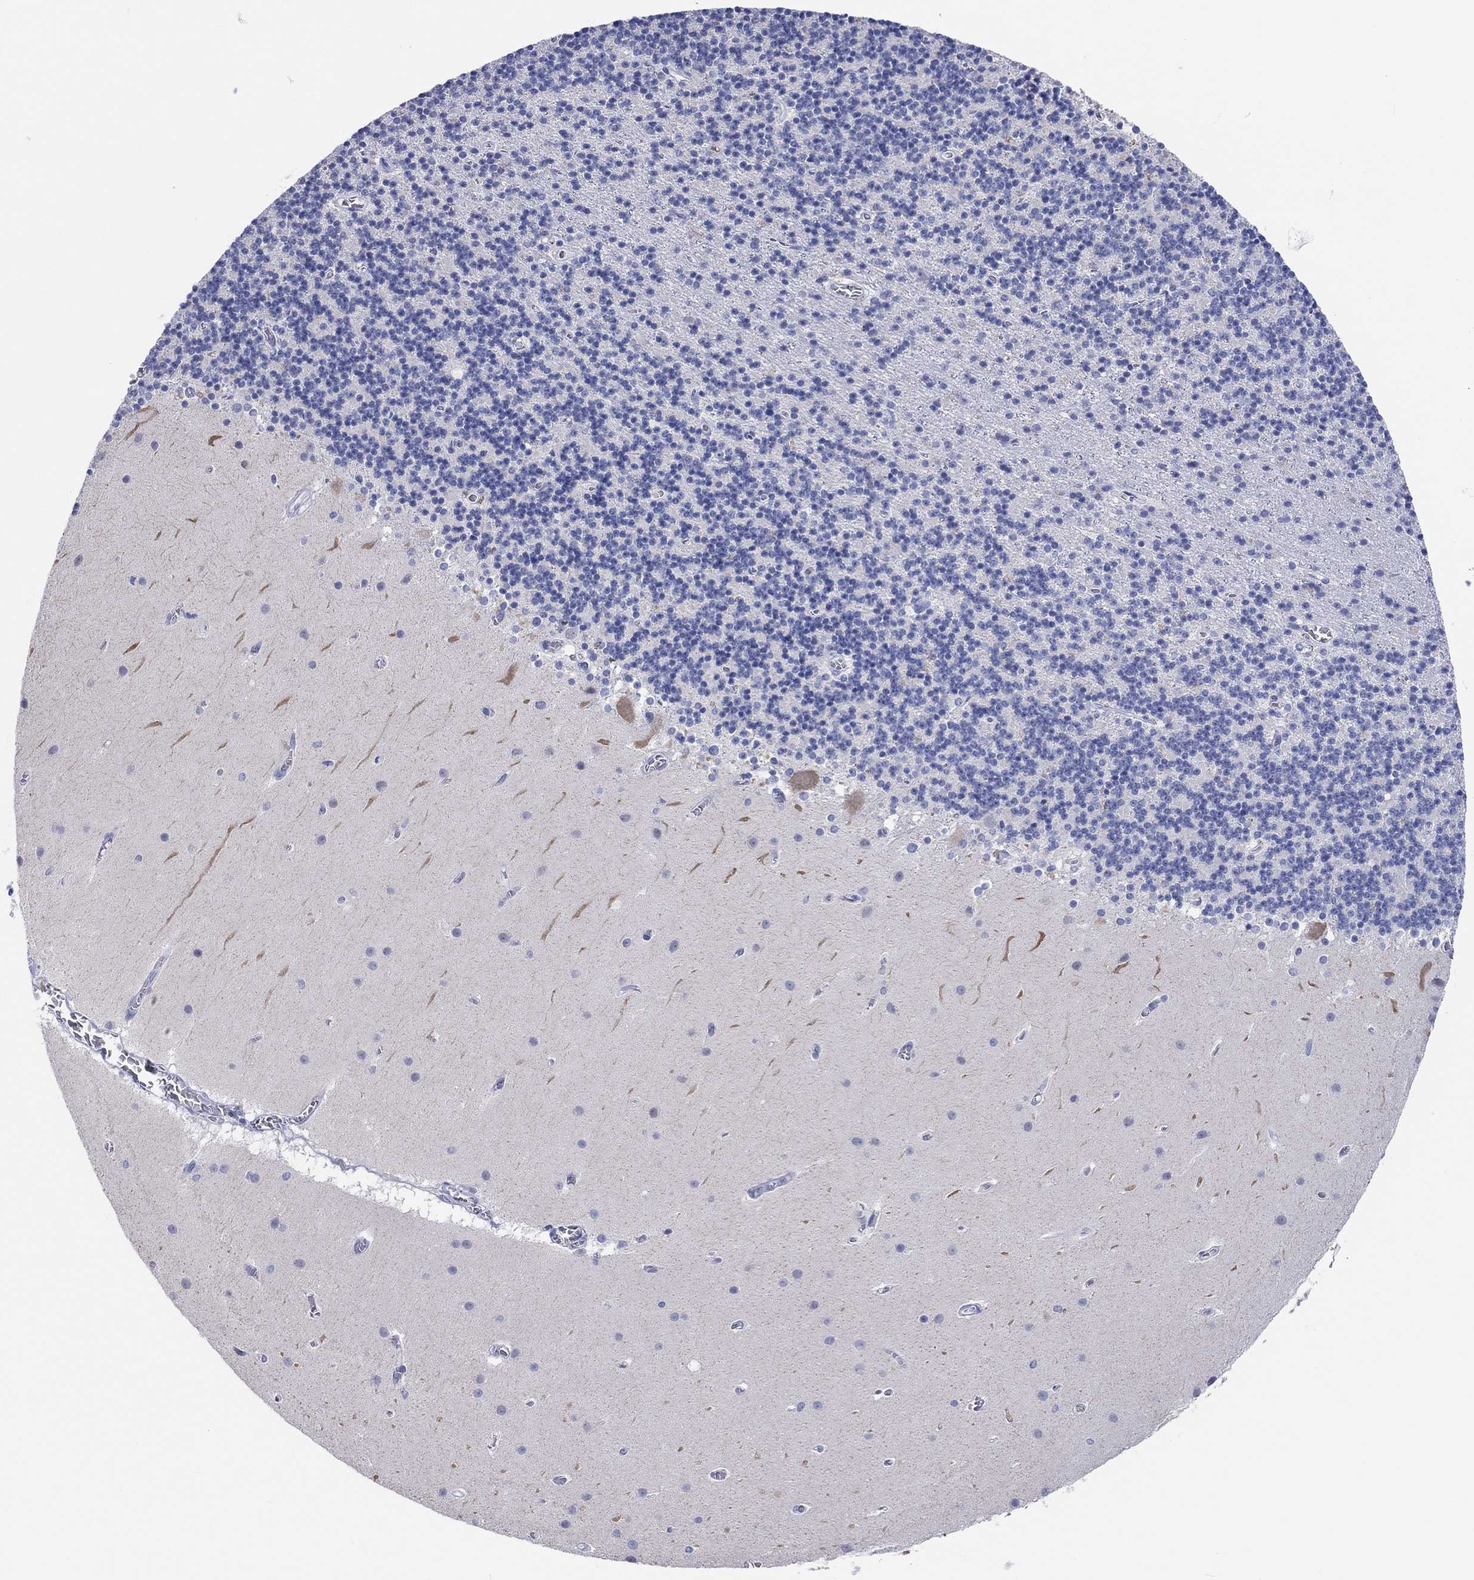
{"staining": {"intensity": "negative", "quantity": "none", "location": "none"}, "tissue": "cerebellum", "cell_type": "Cells in granular layer", "image_type": "normal", "snomed": [{"axis": "morphology", "description": "Normal tissue, NOS"}, {"axis": "topography", "description": "Cerebellum"}], "caption": "This photomicrograph is of unremarkable cerebellum stained with IHC to label a protein in brown with the nuclei are counter-stained blue. There is no expression in cells in granular layer. (Immunohistochemistry, brightfield microscopy, high magnification).", "gene": "ERICH3", "patient": {"sex": "male", "age": 70}}